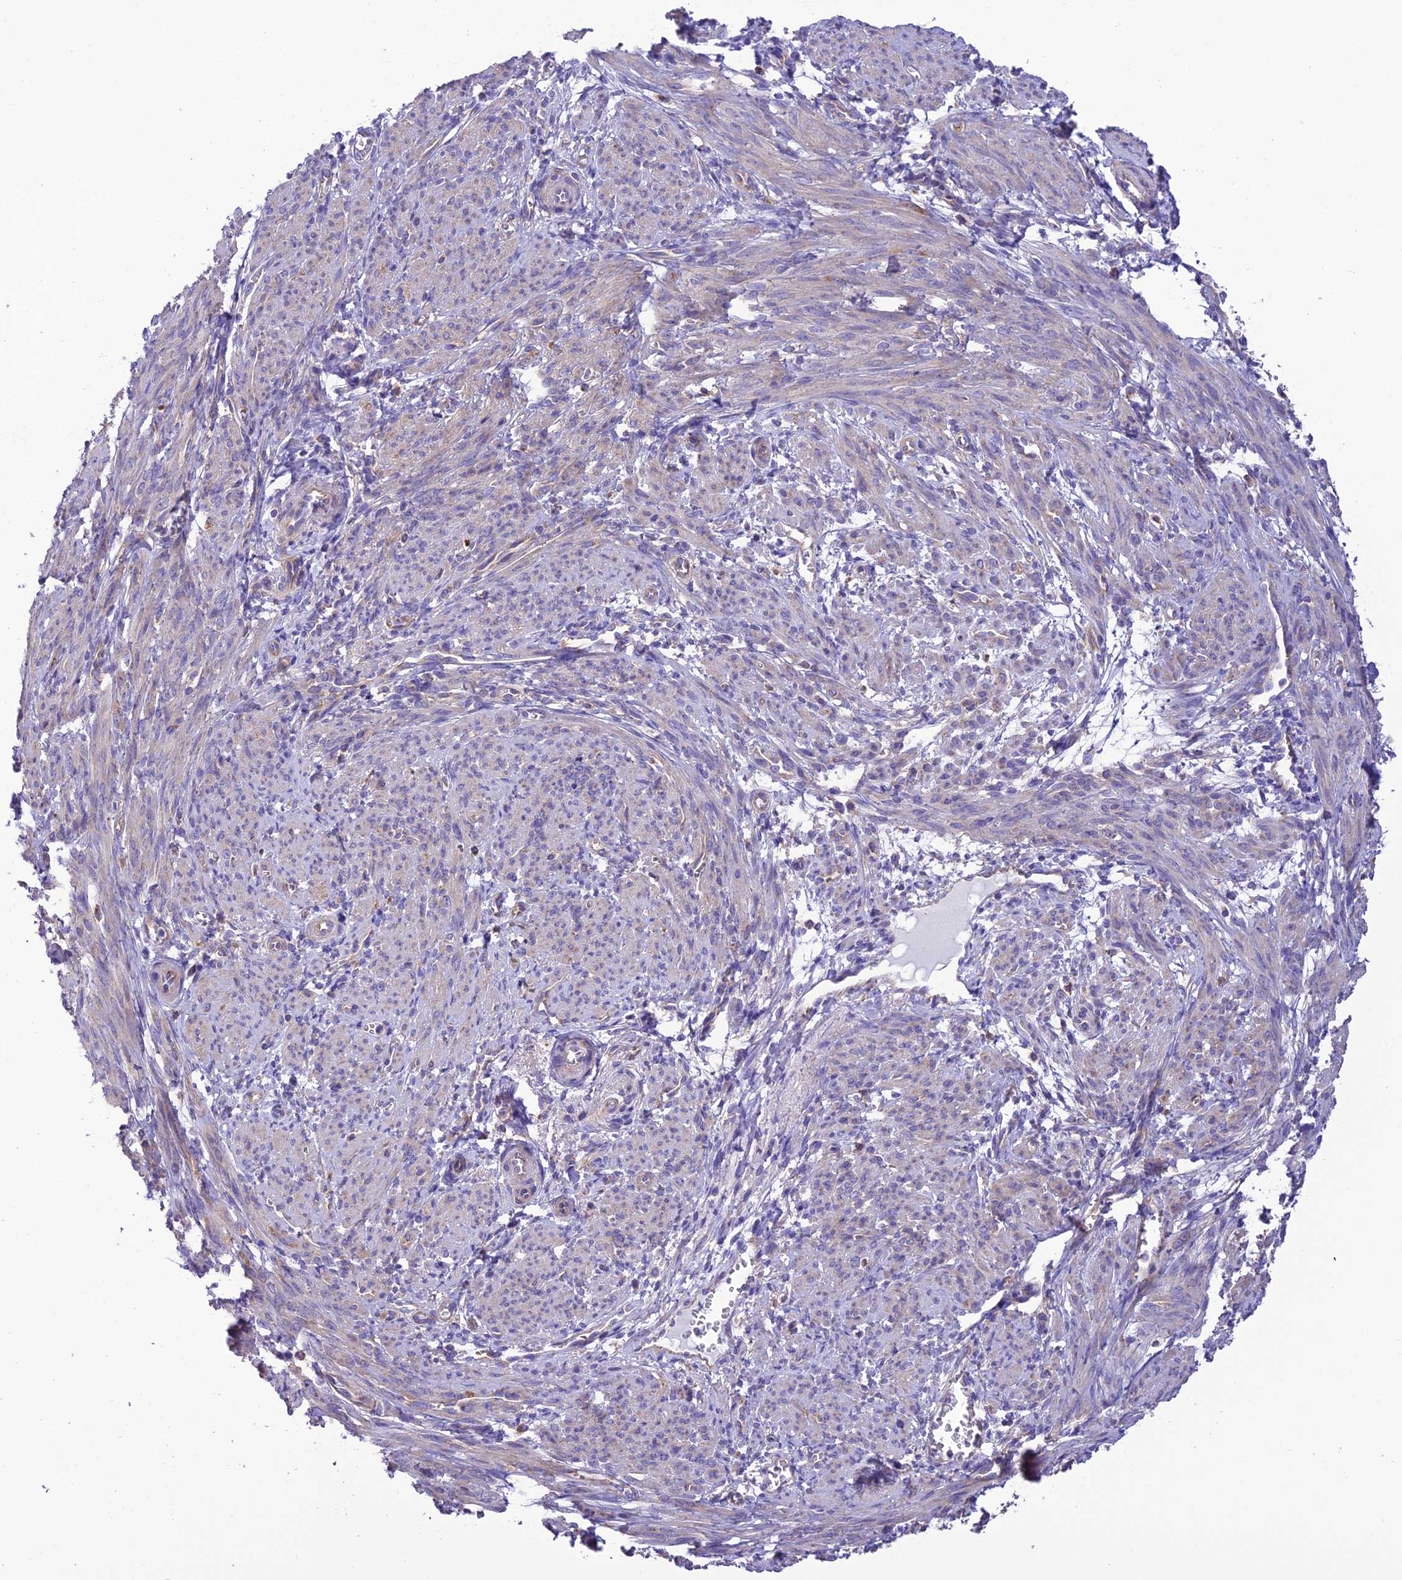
{"staining": {"intensity": "weak", "quantity": "<25%", "location": "cytoplasmic/membranous"}, "tissue": "smooth muscle", "cell_type": "Smooth muscle cells", "image_type": "normal", "snomed": [{"axis": "morphology", "description": "Normal tissue, NOS"}, {"axis": "topography", "description": "Smooth muscle"}], "caption": "Immunohistochemistry photomicrograph of unremarkable smooth muscle: human smooth muscle stained with DAB (3,3'-diaminobenzidine) shows no significant protein staining in smooth muscle cells.", "gene": "MAP3K12", "patient": {"sex": "female", "age": 39}}